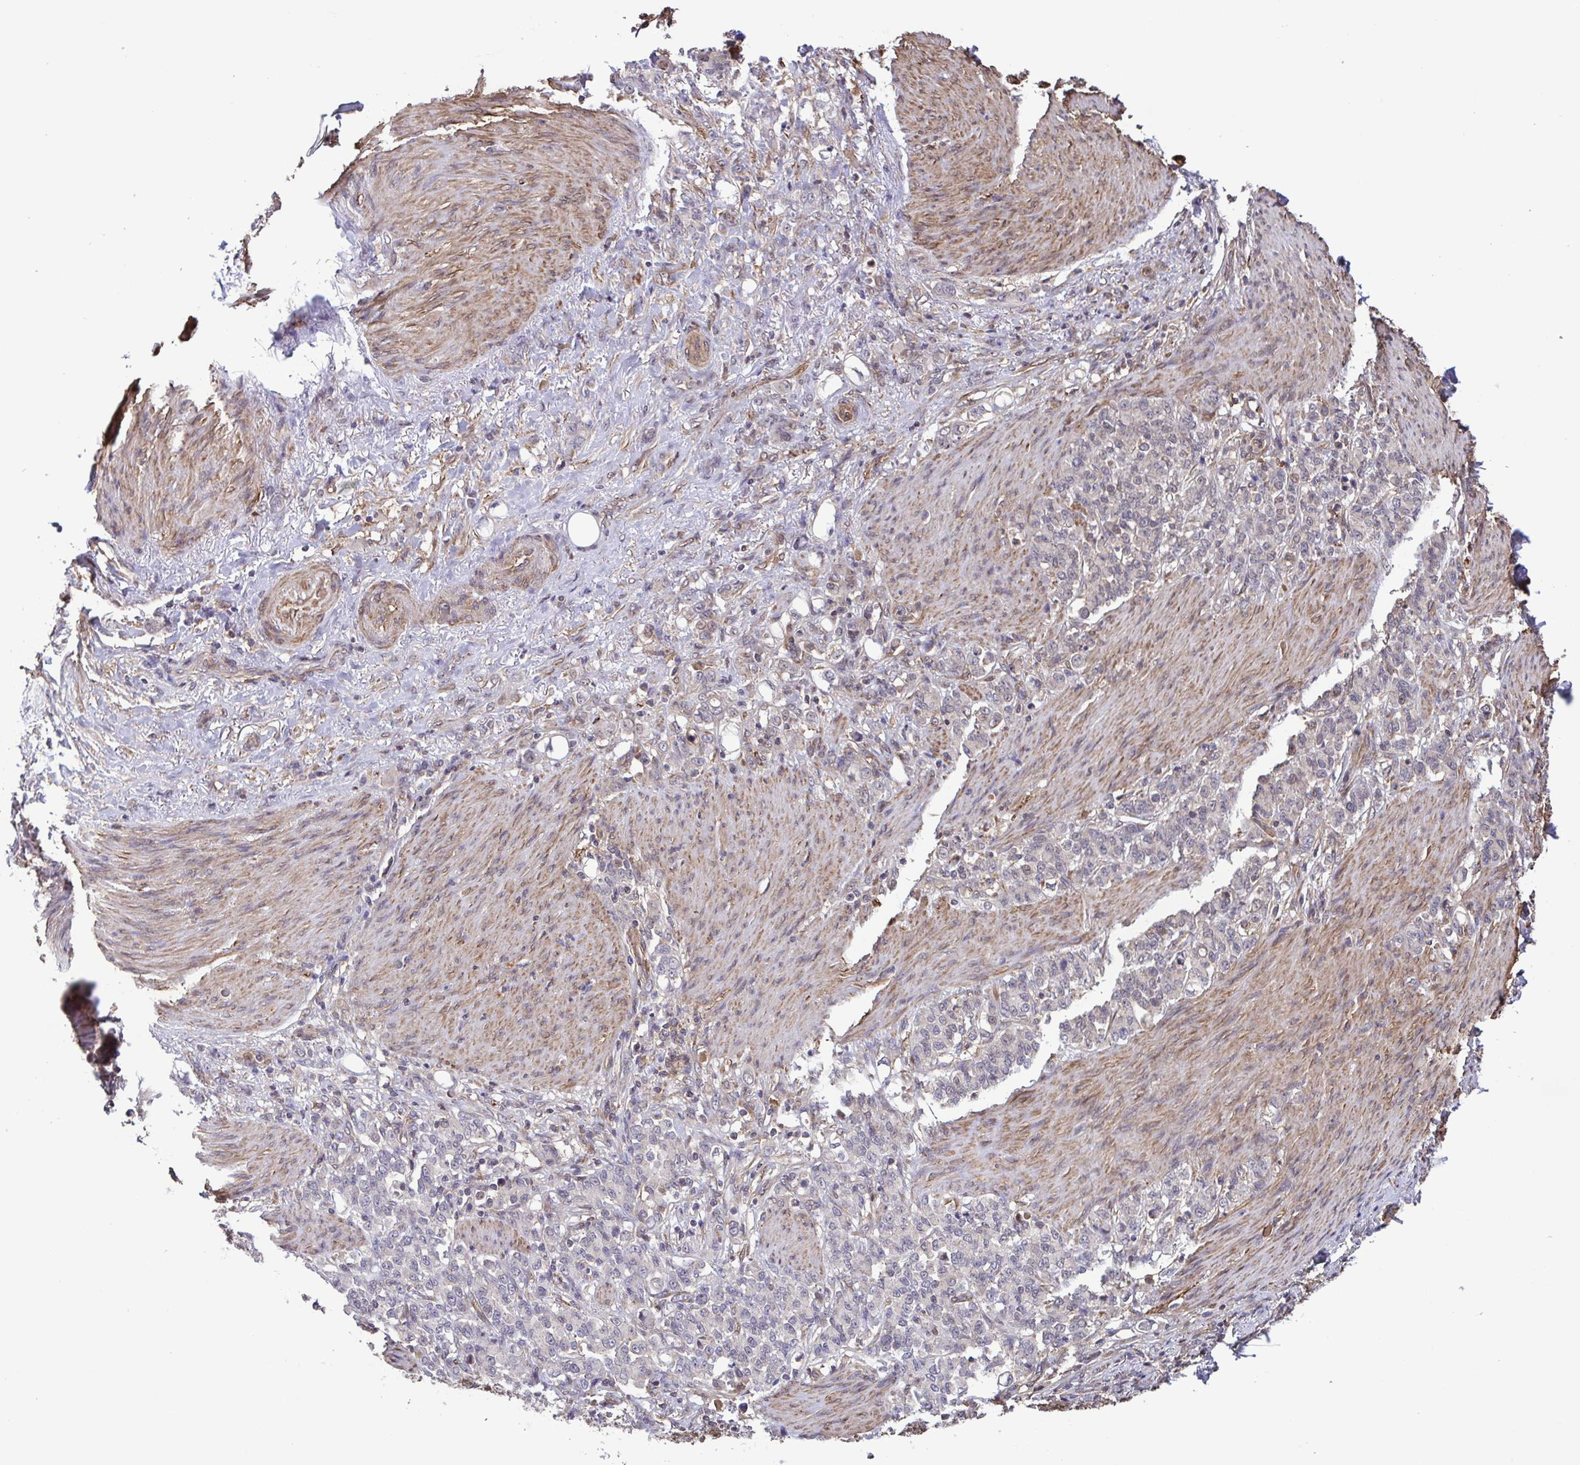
{"staining": {"intensity": "negative", "quantity": "none", "location": "none"}, "tissue": "stomach cancer", "cell_type": "Tumor cells", "image_type": "cancer", "snomed": [{"axis": "morphology", "description": "Adenocarcinoma, NOS"}, {"axis": "topography", "description": "Stomach"}], "caption": "This is an immunohistochemistry image of stomach adenocarcinoma. There is no staining in tumor cells.", "gene": "ZNF200", "patient": {"sex": "female", "age": 79}}